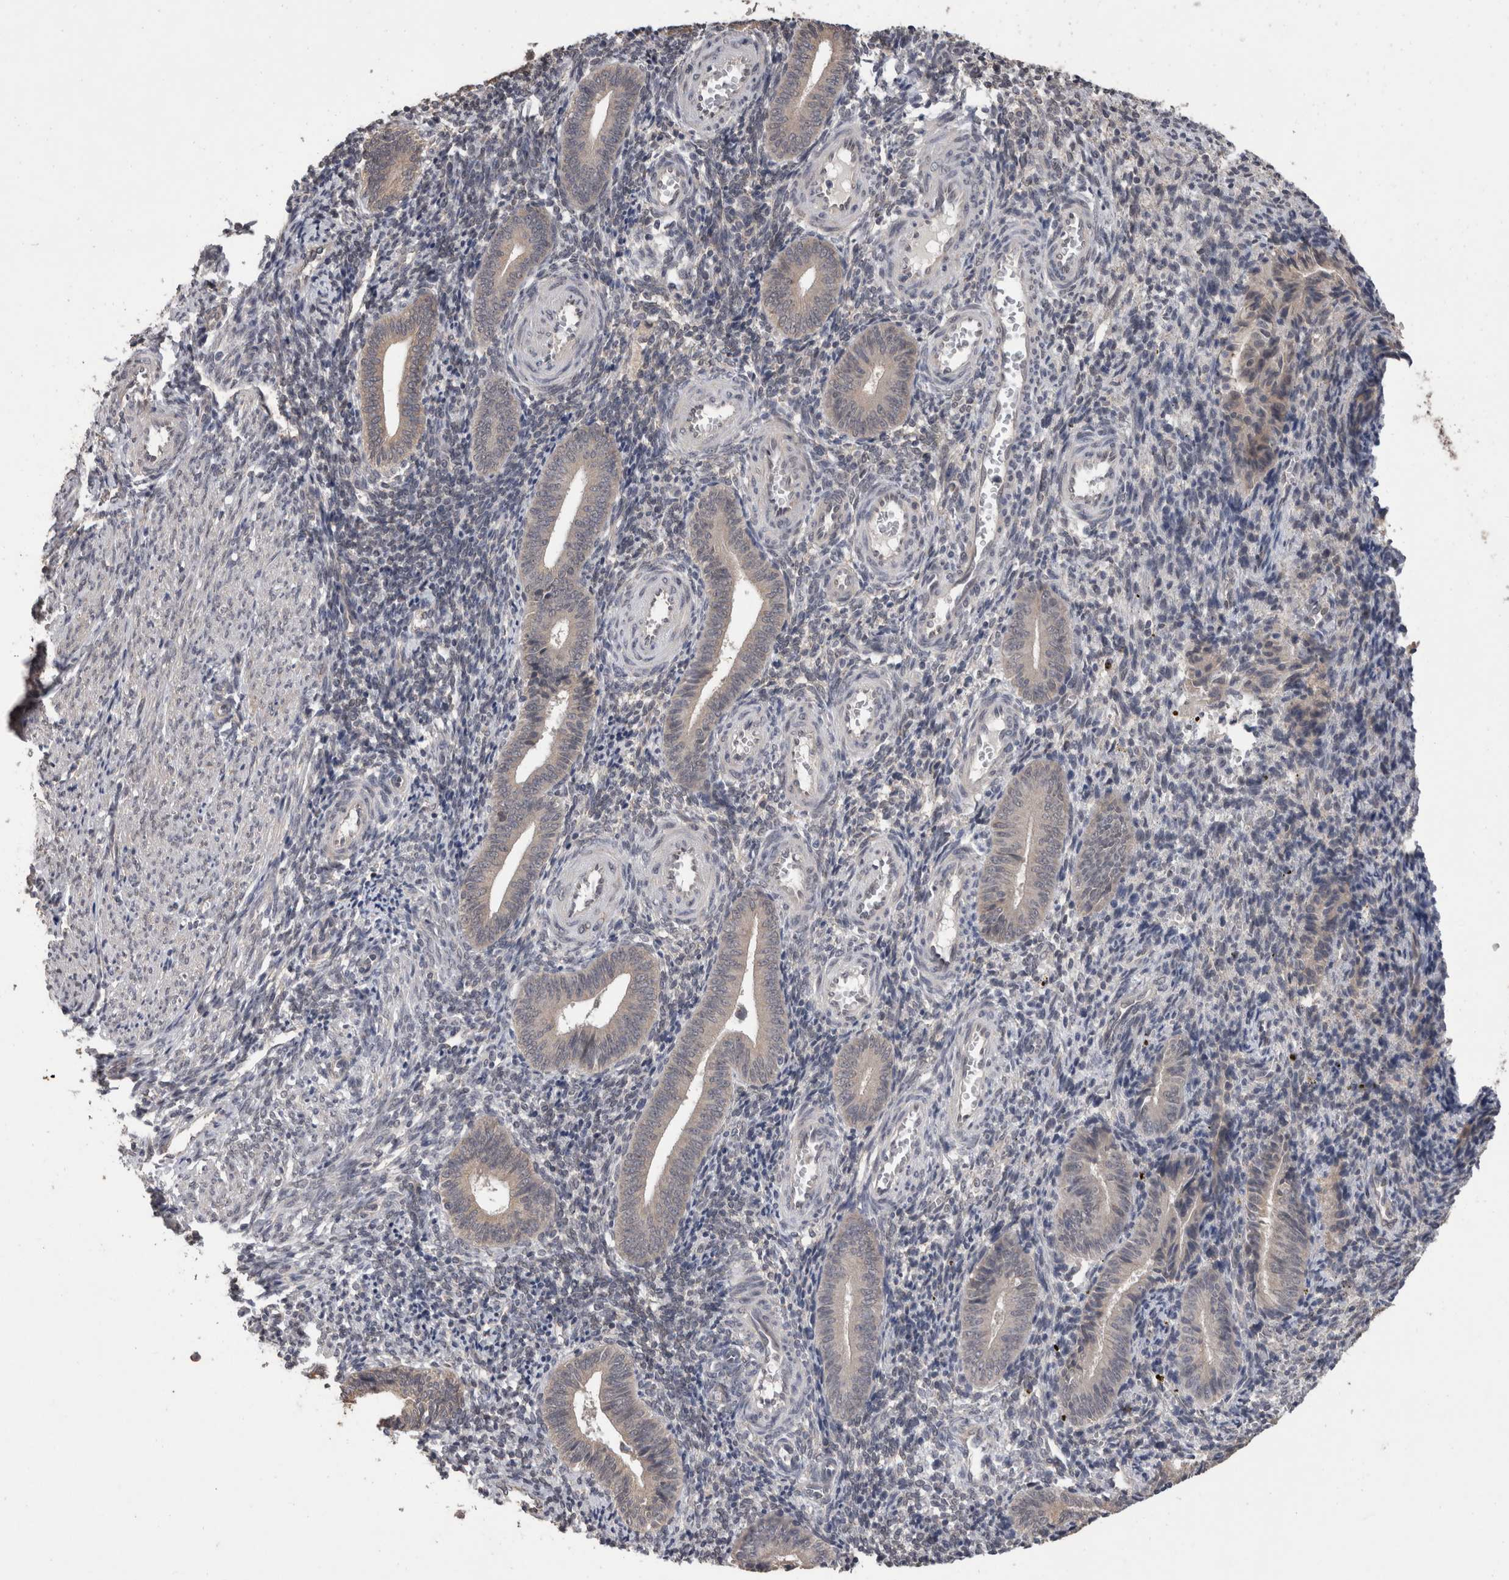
{"staining": {"intensity": "negative", "quantity": "none", "location": "none"}, "tissue": "endometrium", "cell_type": "Cells in endometrial stroma", "image_type": "normal", "snomed": [{"axis": "morphology", "description": "Normal tissue, NOS"}, {"axis": "topography", "description": "Uterus"}, {"axis": "topography", "description": "Endometrium"}], "caption": "IHC of benign endometrium displays no expression in cells in endometrial stroma.", "gene": "FHOD3", "patient": {"sex": "female", "age": 33}}